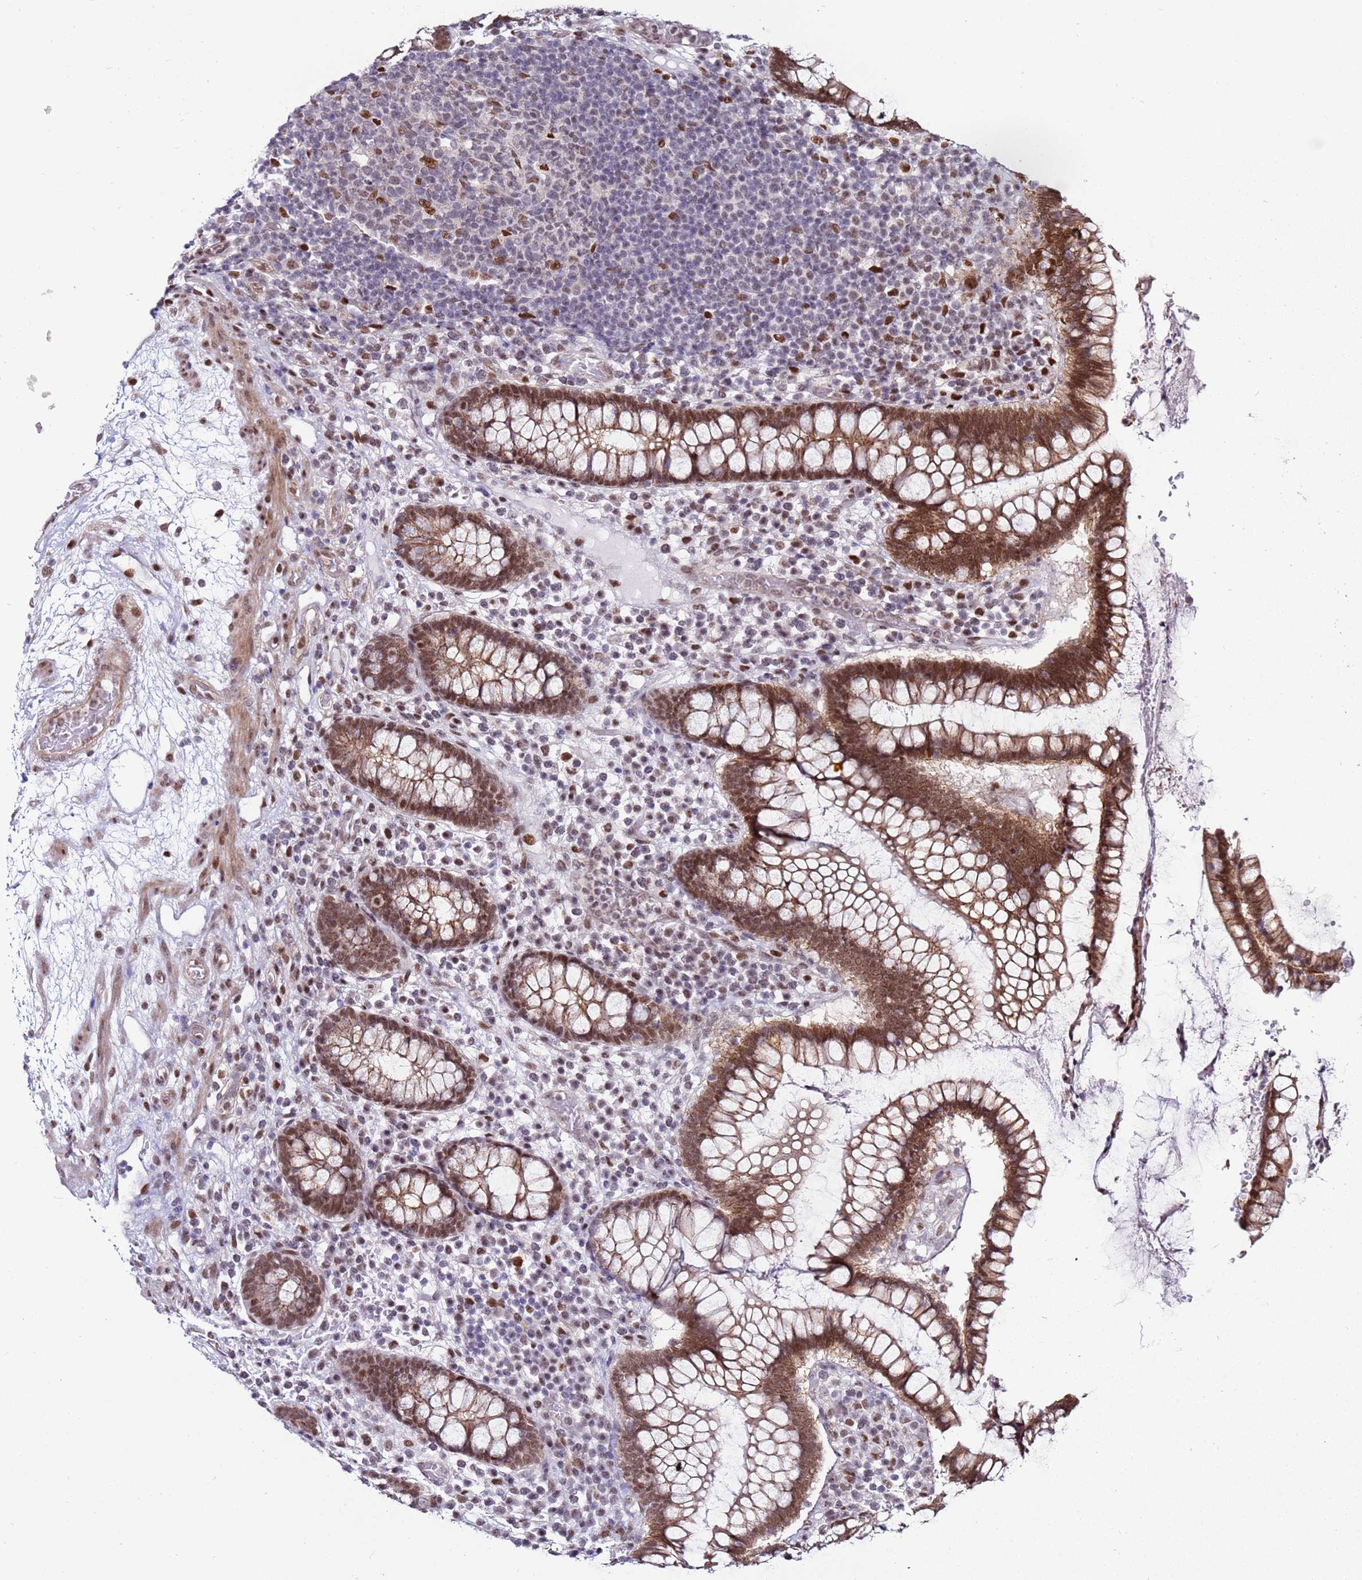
{"staining": {"intensity": "weak", "quantity": ">75%", "location": "cytoplasmic/membranous,nuclear"}, "tissue": "colon", "cell_type": "Endothelial cells", "image_type": "normal", "snomed": [{"axis": "morphology", "description": "Normal tissue, NOS"}, {"axis": "topography", "description": "Colon"}], "caption": "A brown stain labels weak cytoplasmic/membranous,nuclear staining of a protein in endothelial cells of unremarkable colon. The protein is stained brown, and the nuclei are stained in blue (DAB (3,3'-diaminobenzidine) IHC with brightfield microscopy, high magnification).", "gene": "KPNA4", "patient": {"sex": "female", "age": 79}}